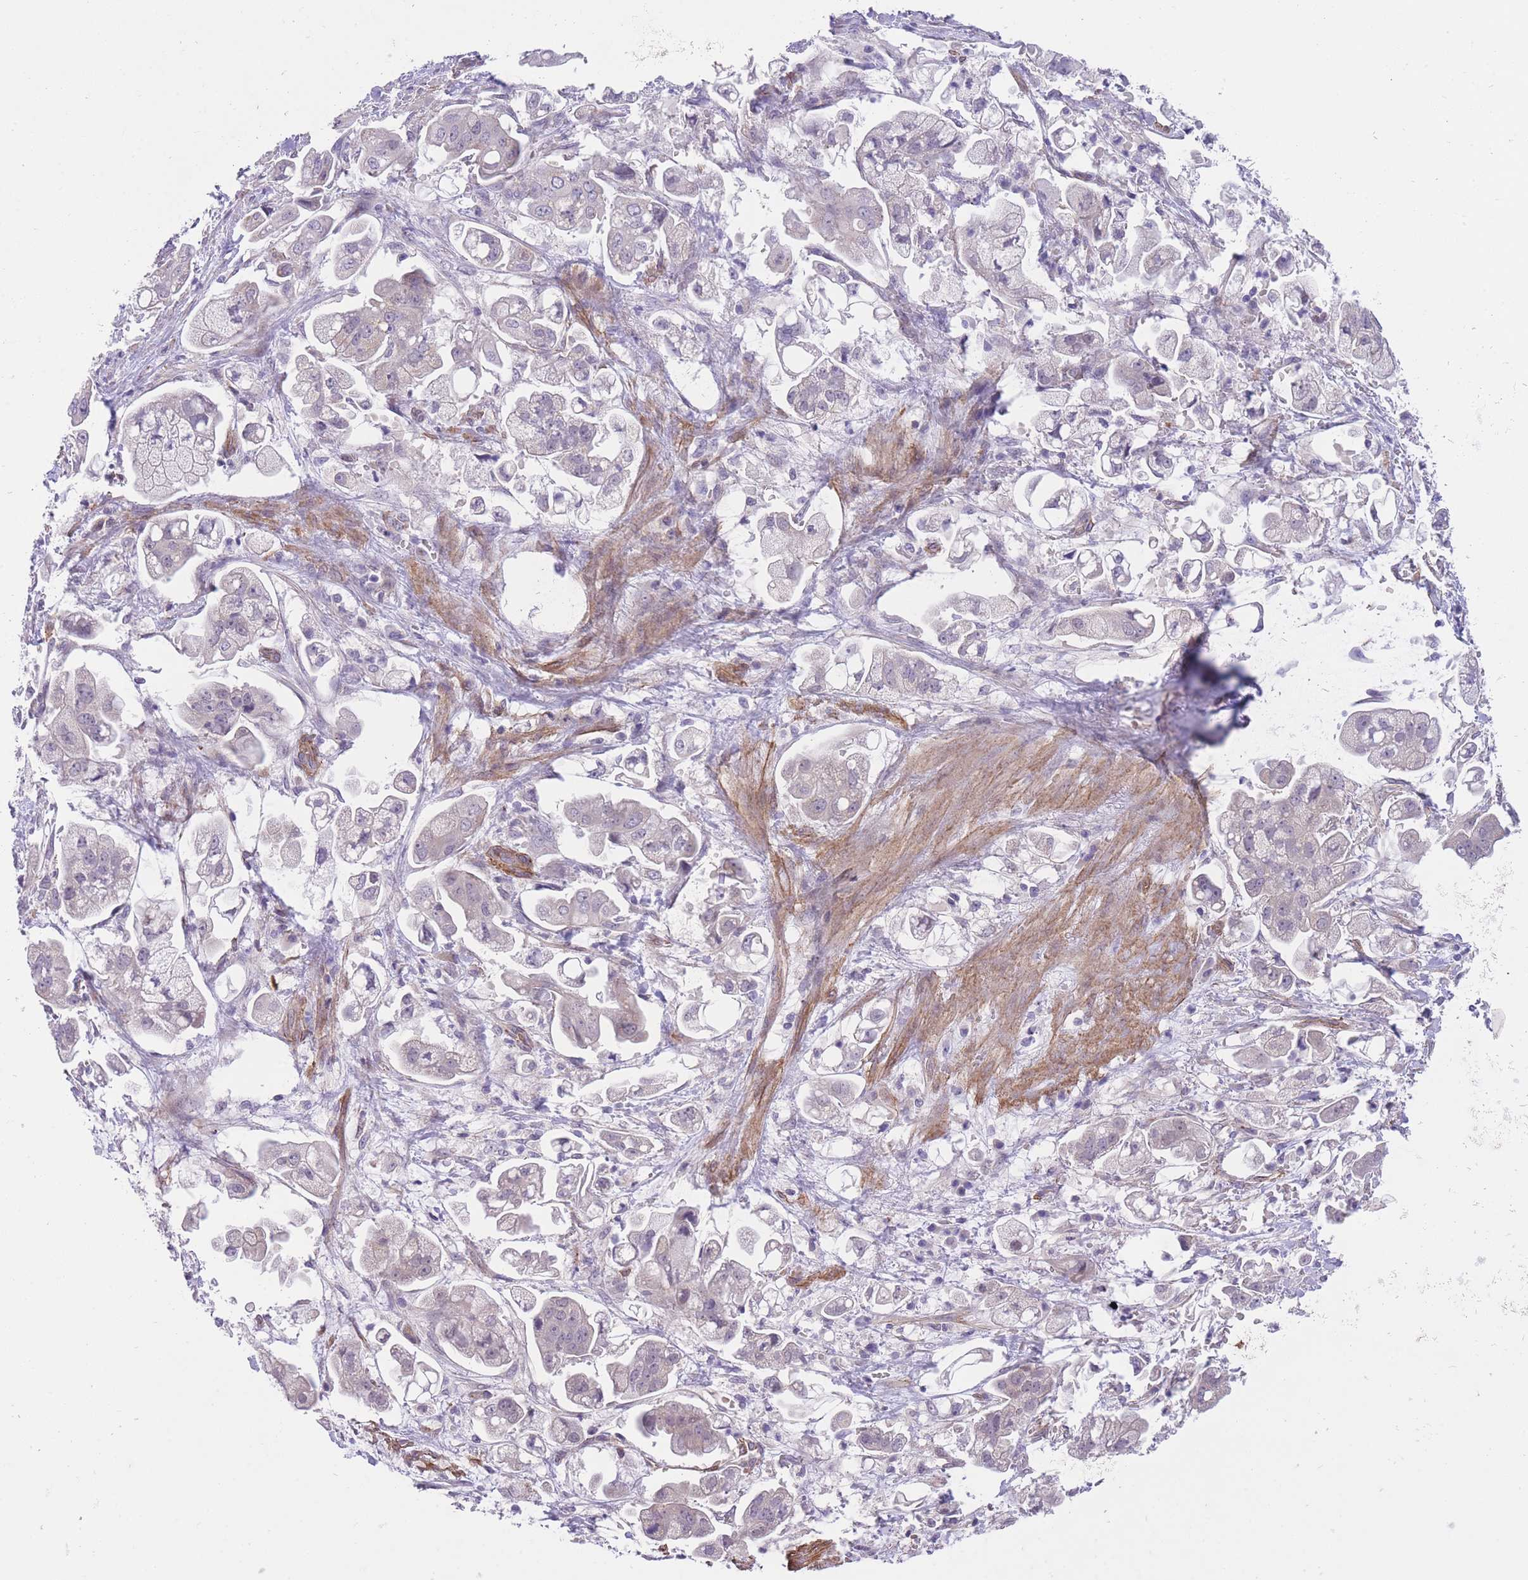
{"staining": {"intensity": "negative", "quantity": "none", "location": "none"}, "tissue": "stomach cancer", "cell_type": "Tumor cells", "image_type": "cancer", "snomed": [{"axis": "morphology", "description": "Adenocarcinoma, NOS"}, {"axis": "topography", "description": "Stomach"}], "caption": "Photomicrograph shows no significant protein positivity in tumor cells of adenocarcinoma (stomach).", "gene": "QTRT1", "patient": {"sex": "male", "age": 62}}